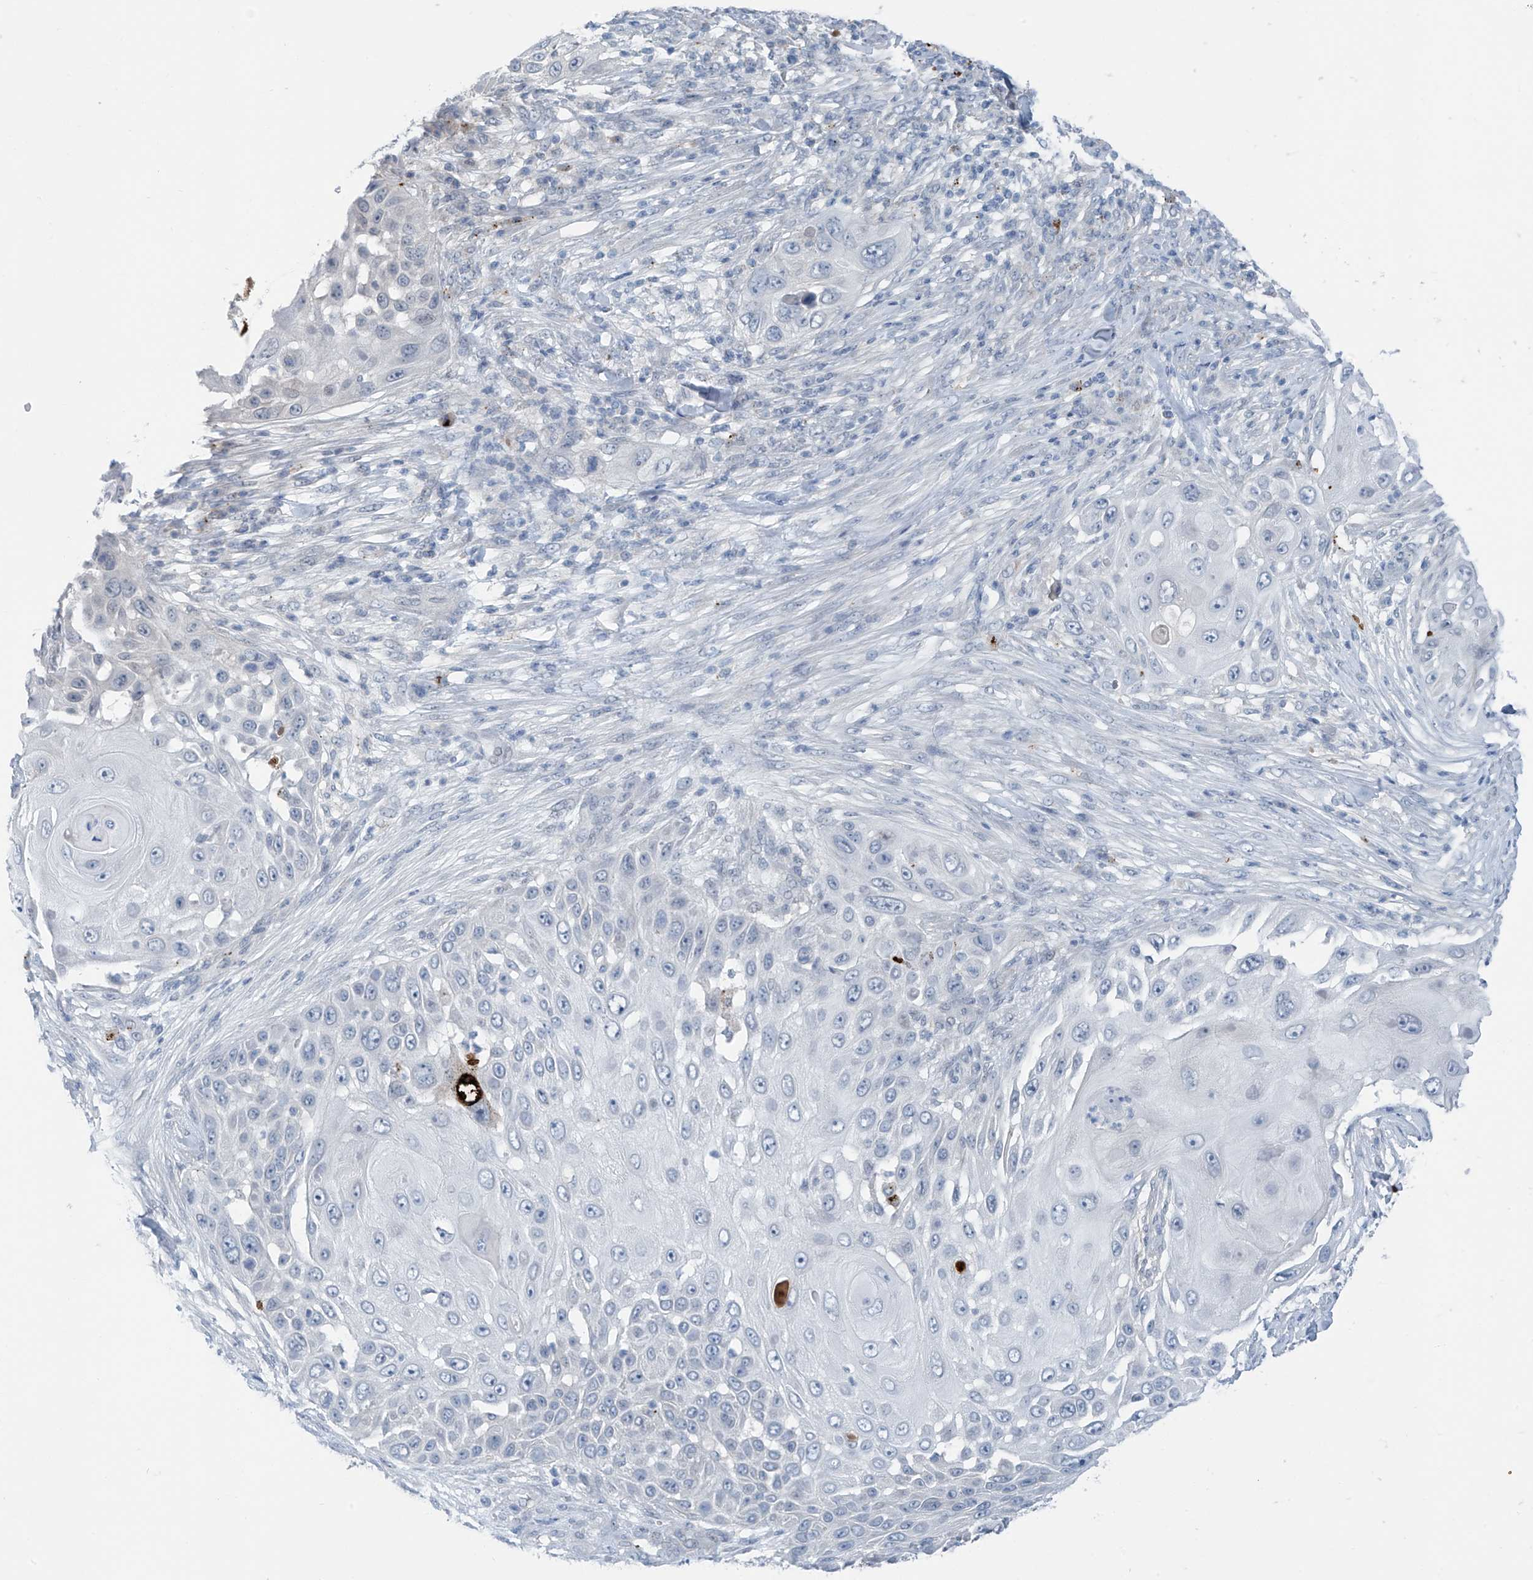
{"staining": {"intensity": "negative", "quantity": "none", "location": "none"}, "tissue": "skin cancer", "cell_type": "Tumor cells", "image_type": "cancer", "snomed": [{"axis": "morphology", "description": "Squamous cell carcinoma, NOS"}, {"axis": "topography", "description": "Skin"}], "caption": "Skin squamous cell carcinoma was stained to show a protein in brown. There is no significant expression in tumor cells.", "gene": "ZNF793", "patient": {"sex": "female", "age": 44}}